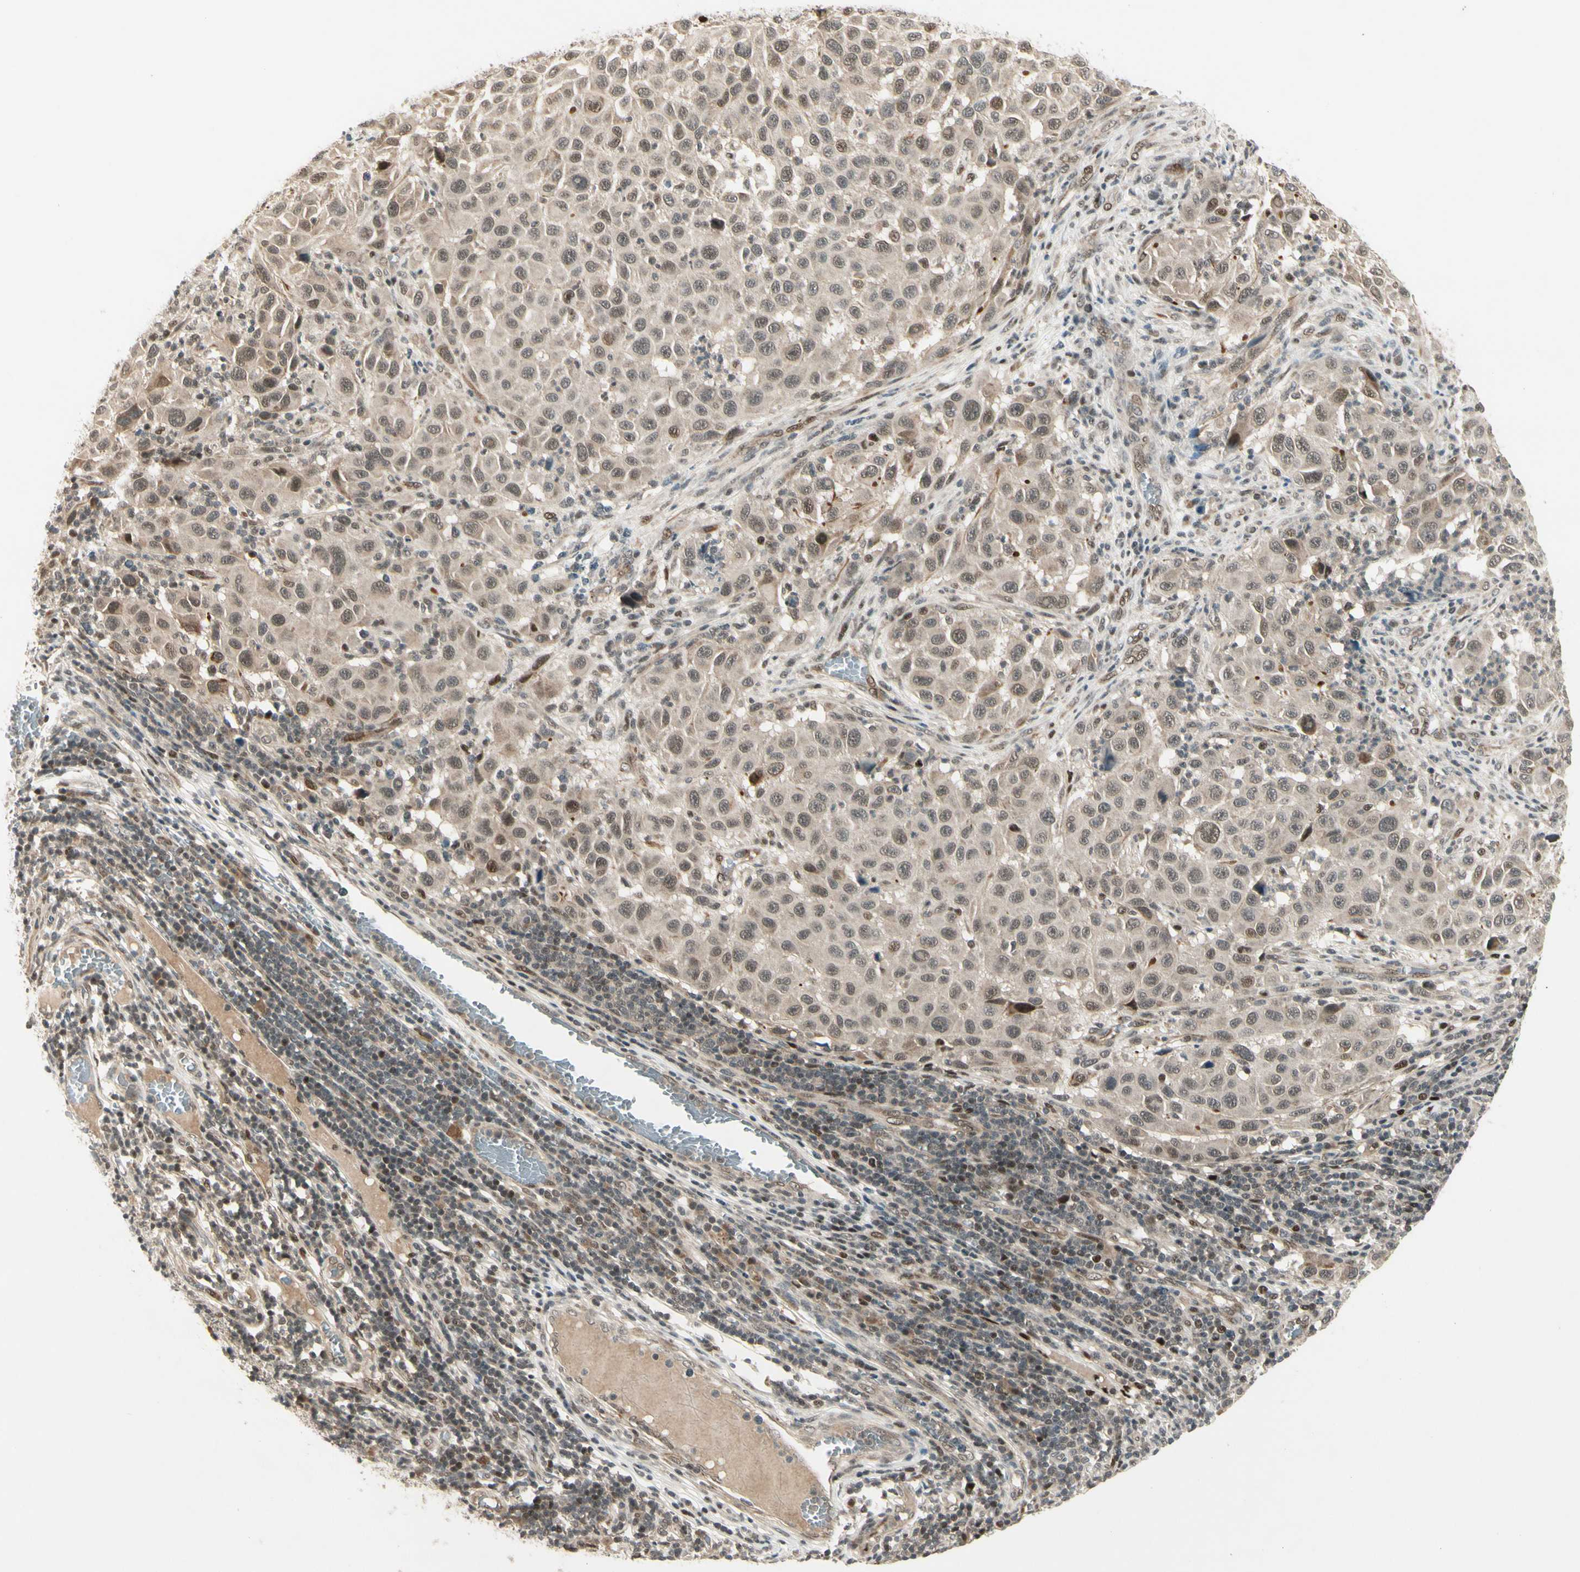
{"staining": {"intensity": "weak", "quantity": "<25%", "location": "nuclear"}, "tissue": "melanoma", "cell_type": "Tumor cells", "image_type": "cancer", "snomed": [{"axis": "morphology", "description": "Malignant melanoma, Metastatic site"}, {"axis": "topography", "description": "Lymph node"}], "caption": "Immunohistochemistry (IHC) of human melanoma shows no staining in tumor cells. (DAB (3,3'-diaminobenzidine) immunohistochemistry (IHC) with hematoxylin counter stain).", "gene": "CDK11A", "patient": {"sex": "male", "age": 61}}